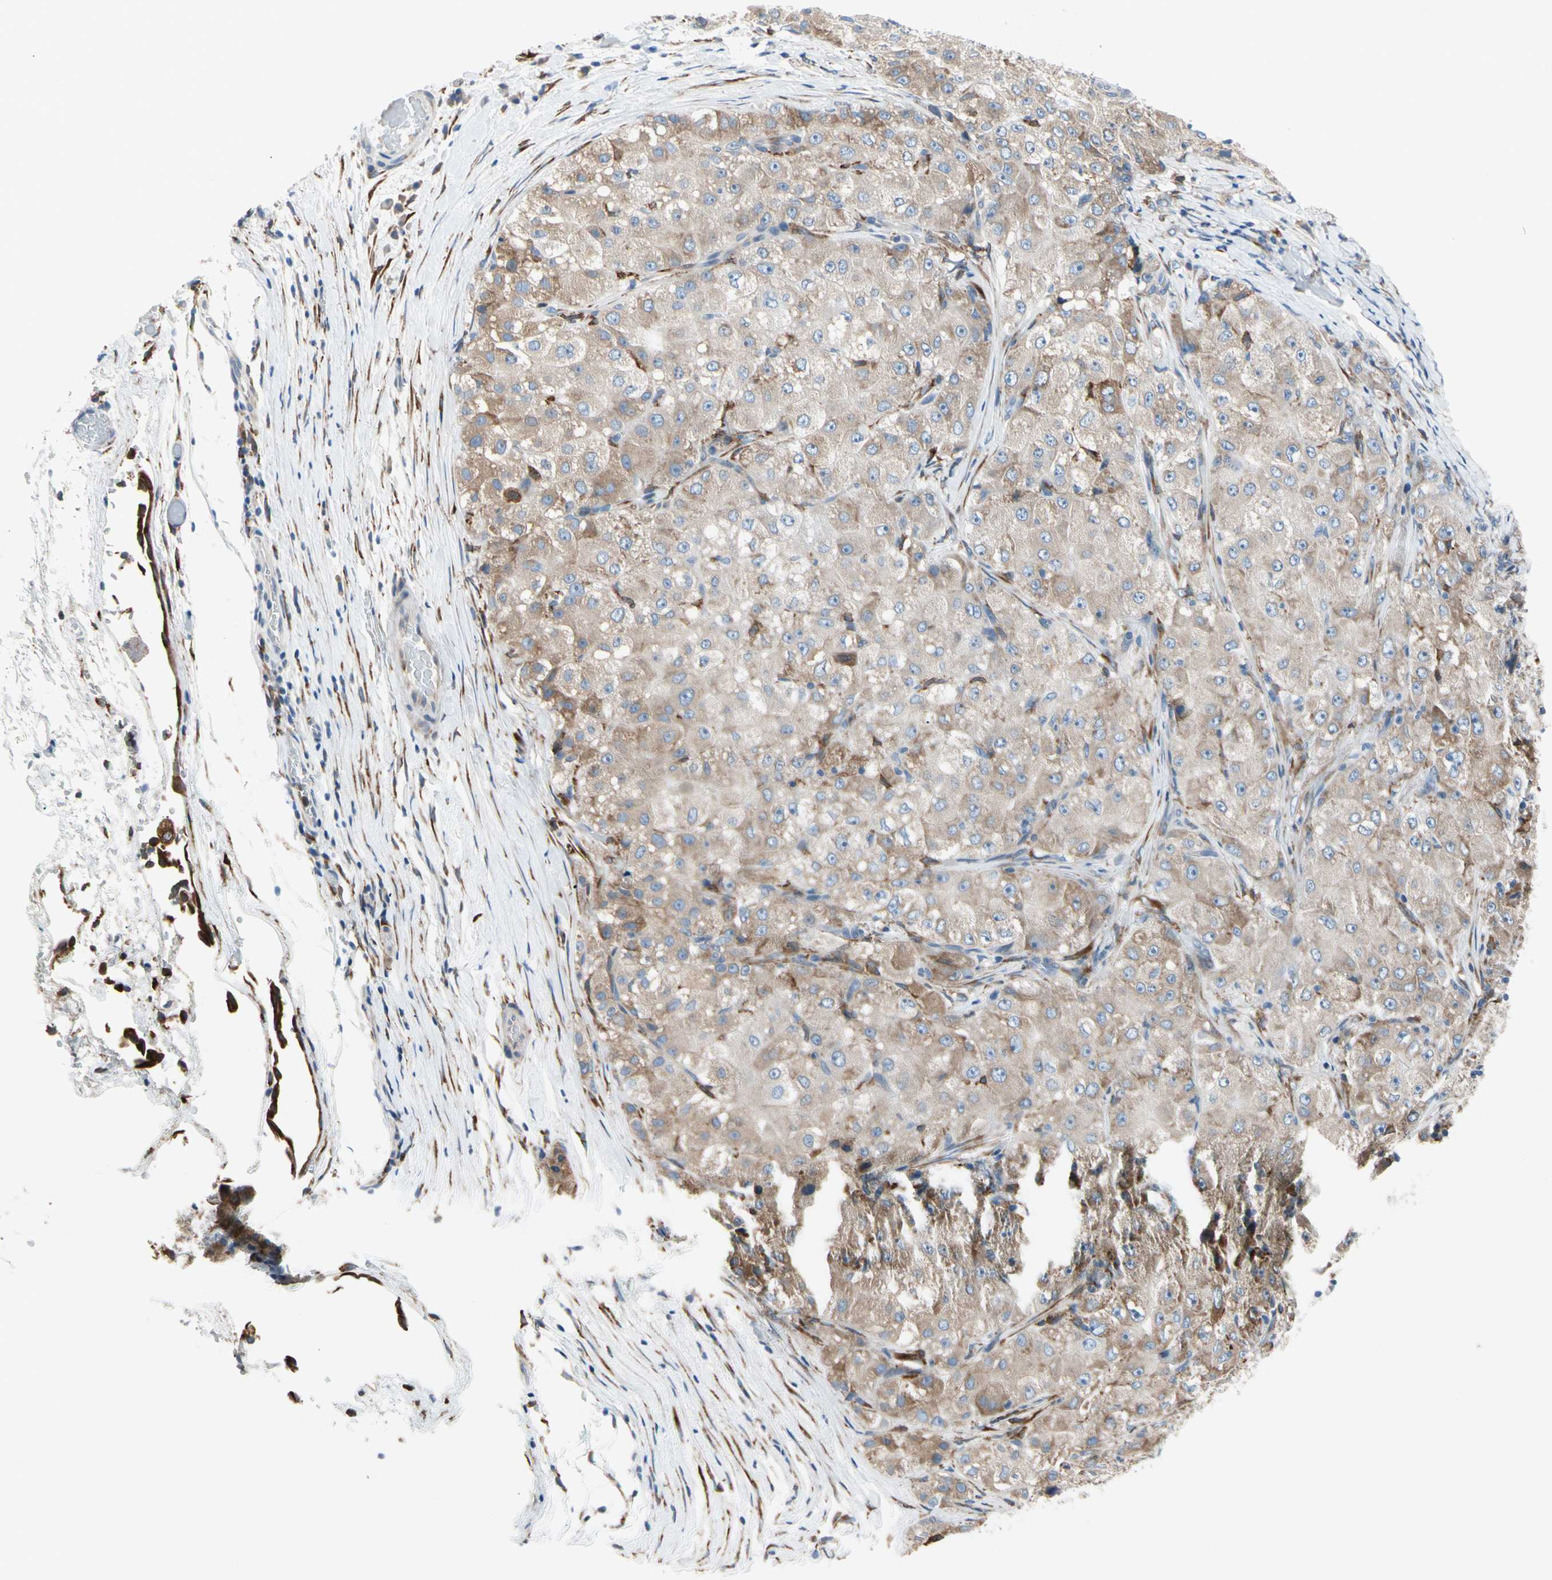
{"staining": {"intensity": "moderate", "quantity": "25%-75%", "location": "cytoplasmic/membranous"}, "tissue": "liver cancer", "cell_type": "Tumor cells", "image_type": "cancer", "snomed": [{"axis": "morphology", "description": "Carcinoma, Hepatocellular, NOS"}, {"axis": "topography", "description": "Liver"}], "caption": "Protein expression analysis of liver cancer demonstrates moderate cytoplasmic/membranous positivity in about 25%-75% of tumor cells.", "gene": "LRPAP1", "patient": {"sex": "male", "age": 80}}